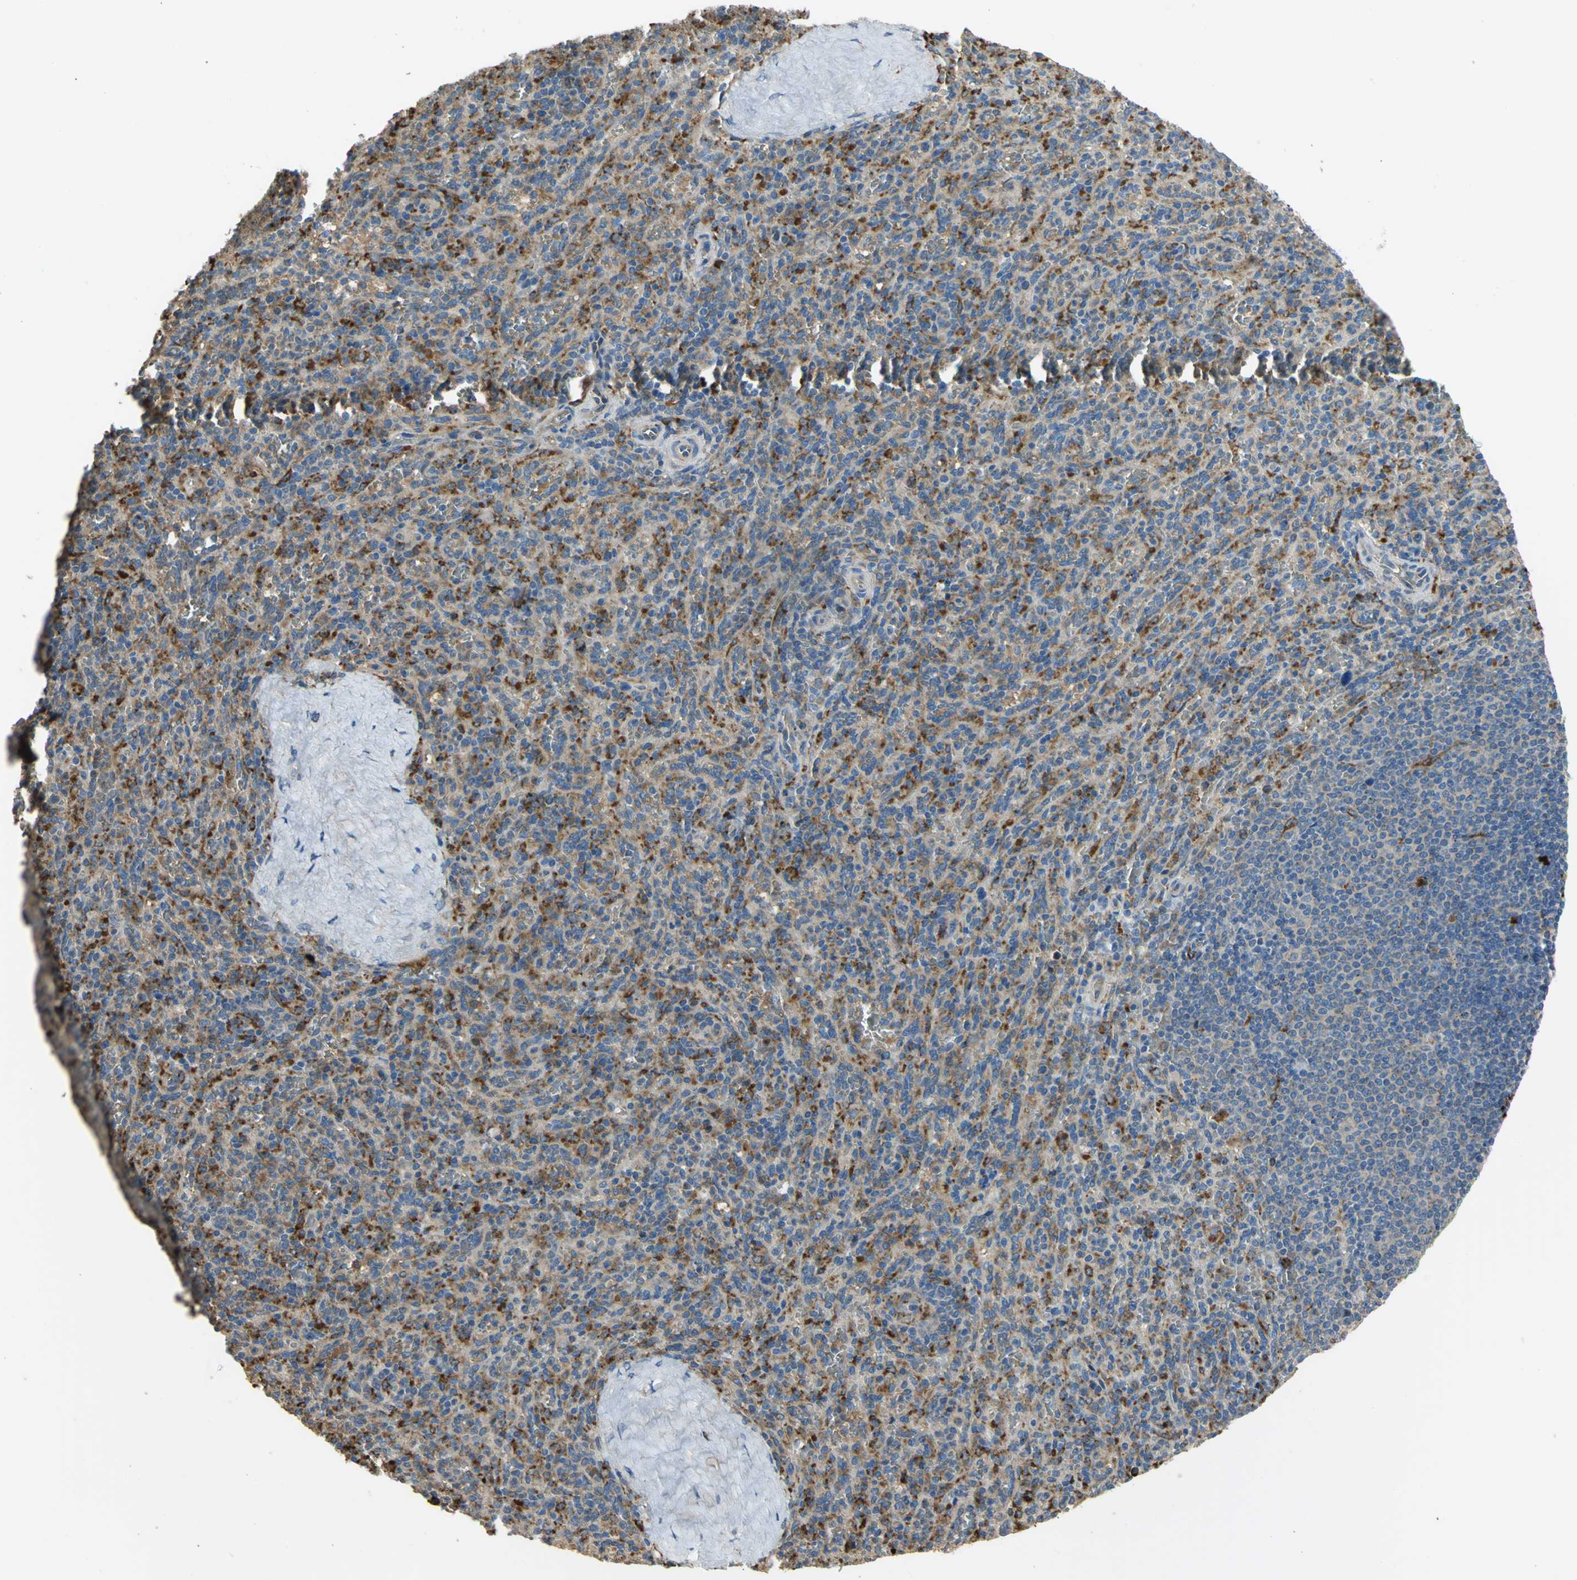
{"staining": {"intensity": "weak", "quantity": "25%-75%", "location": "cytoplasmic/membranous,nuclear"}, "tissue": "spleen", "cell_type": "Cells in red pulp", "image_type": "normal", "snomed": [{"axis": "morphology", "description": "Normal tissue, NOS"}, {"axis": "topography", "description": "Spleen"}], "caption": "Spleen stained with DAB (3,3'-diaminobenzidine) IHC reveals low levels of weak cytoplasmic/membranous,nuclear expression in approximately 25%-75% of cells in red pulp. The staining was performed using DAB (3,3'-diaminobenzidine) to visualize the protein expression in brown, while the nuclei were stained in blue with hematoxylin (Magnification: 20x).", "gene": "DIAPH2", "patient": {"sex": "male", "age": 36}}